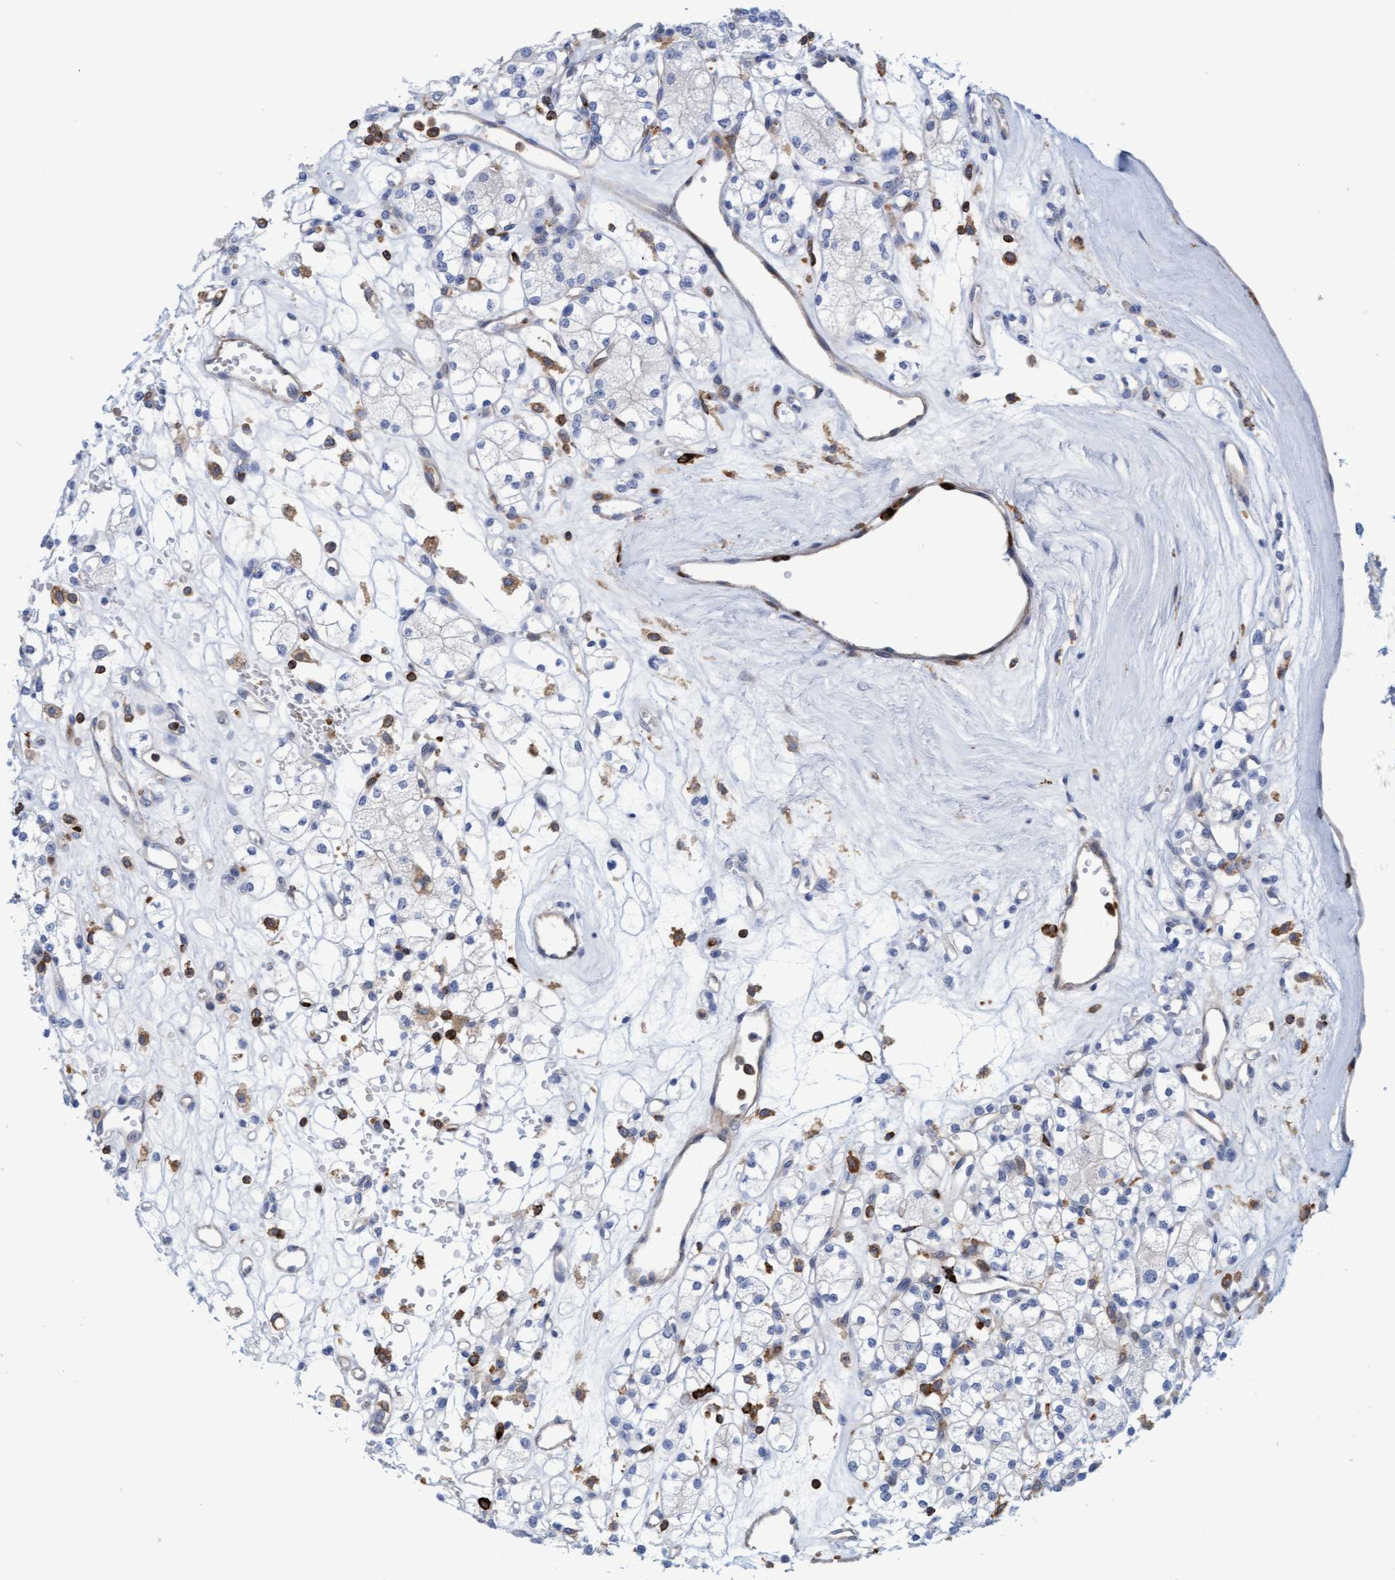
{"staining": {"intensity": "negative", "quantity": "none", "location": "none"}, "tissue": "renal cancer", "cell_type": "Tumor cells", "image_type": "cancer", "snomed": [{"axis": "morphology", "description": "Adenocarcinoma, NOS"}, {"axis": "topography", "description": "Kidney"}], "caption": "Immunohistochemical staining of human adenocarcinoma (renal) exhibits no significant expression in tumor cells.", "gene": "FNBP1", "patient": {"sex": "male", "age": 77}}